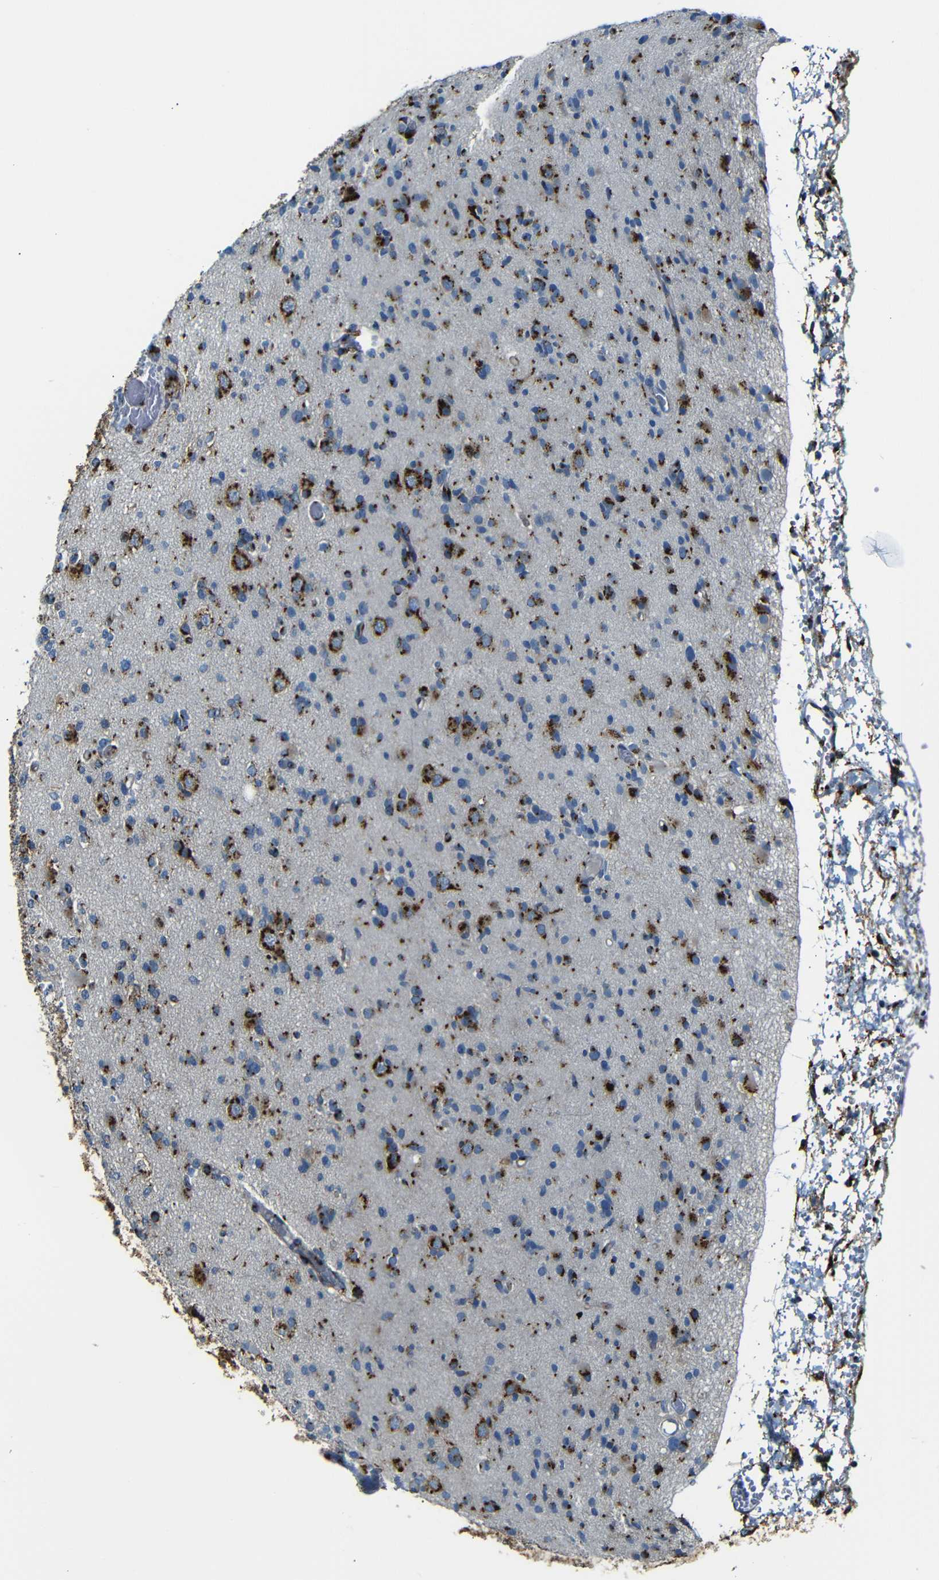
{"staining": {"intensity": "strong", "quantity": "25%-75%", "location": "cytoplasmic/membranous"}, "tissue": "glioma", "cell_type": "Tumor cells", "image_type": "cancer", "snomed": [{"axis": "morphology", "description": "Glioma, malignant, Low grade"}, {"axis": "topography", "description": "Brain"}], "caption": "IHC photomicrograph of glioma stained for a protein (brown), which displays high levels of strong cytoplasmic/membranous staining in about 25%-75% of tumor cells.", "gene": "TGOLN2", "patient": {"sex": "female", "age": 22}}